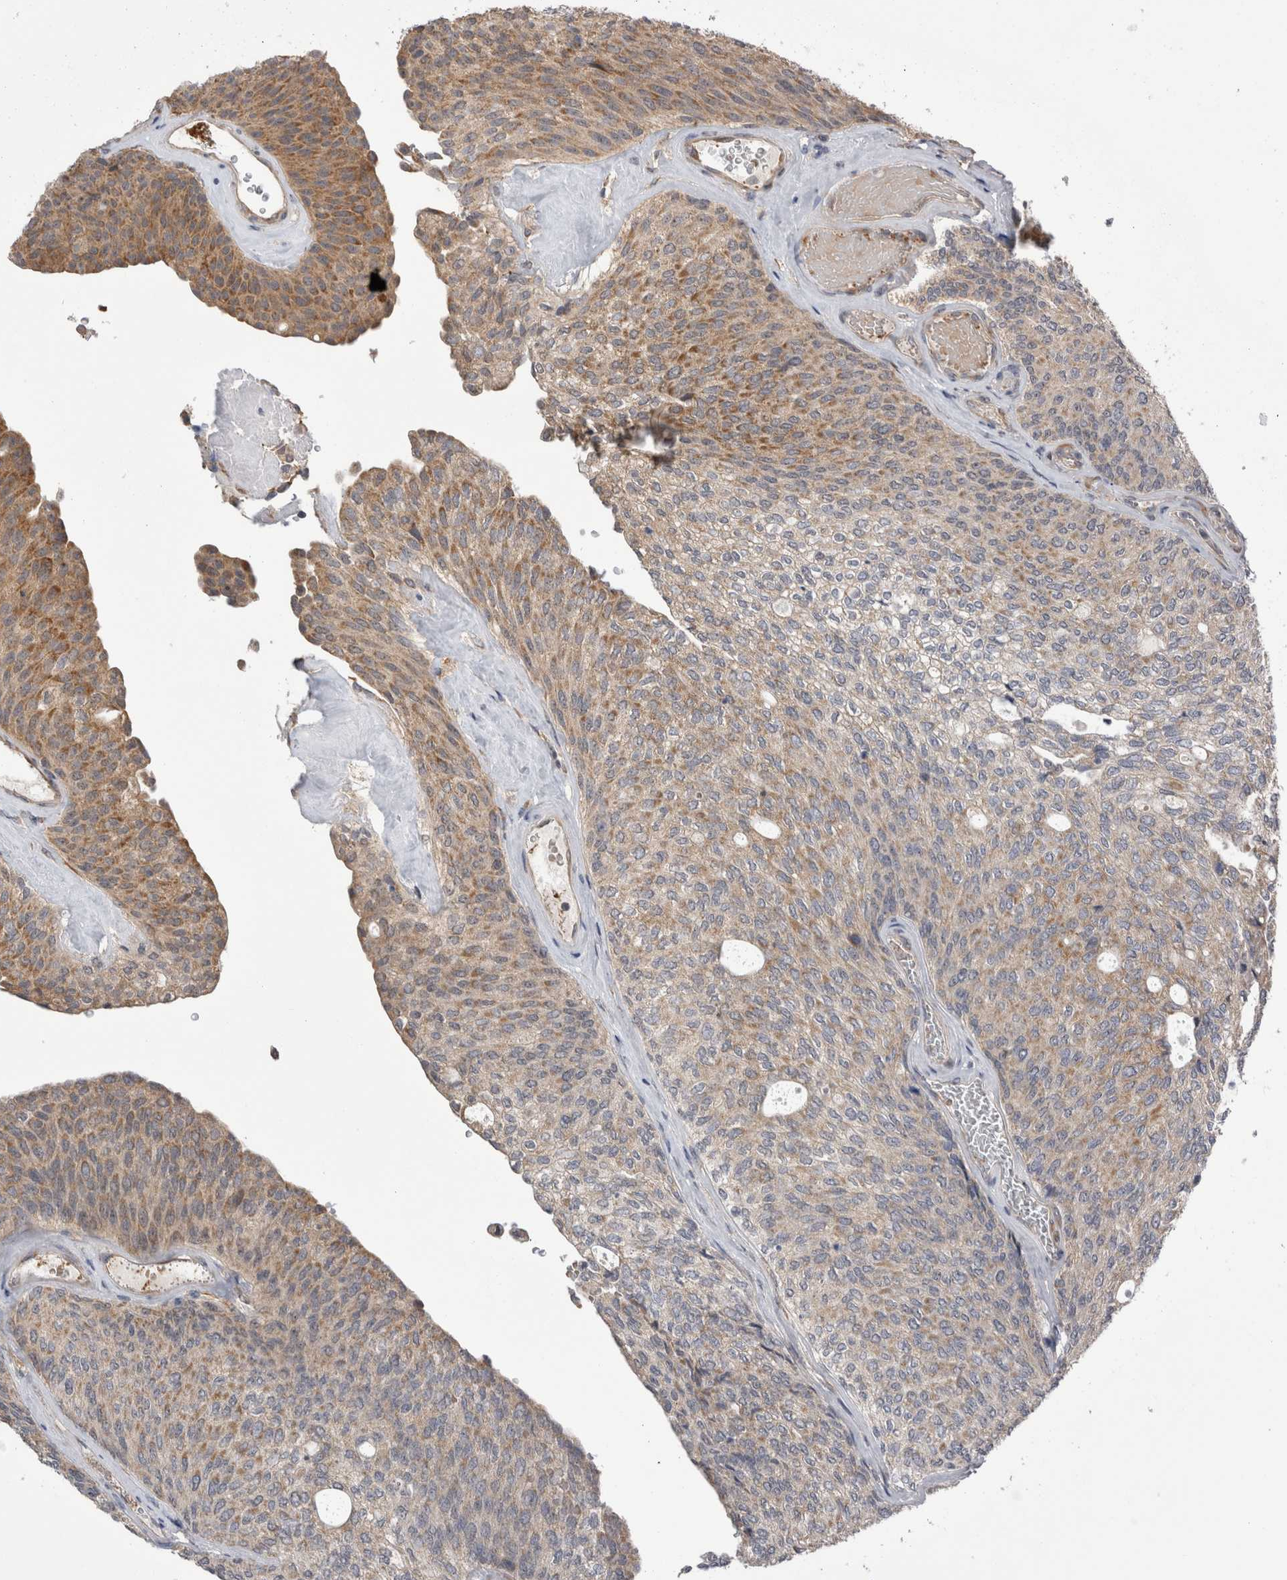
{"staining": {"intensity": "moderate", "quantity": "<25%", "location": "cytoplasmic/membranous"}, "tissue": "urothelial cancer", "cell_type": "Tumor cells", "image_type": "cancer", "snomed": [{"axis": "morphology", "description": "Urothelial carcinoma, Low grade"}, {"axis": "topography", "description": "Urinary bladder"}], "caption": "A high-resolution histopathology image shows immunohistochemistry (IHC) staining of urothelial cancer, which exhibits moderate cytoplasmic/membranous staining in about <25% of tumor cells.", "gene": "ARHGAP29", "patient": {"sex": "female", "age": 79}}